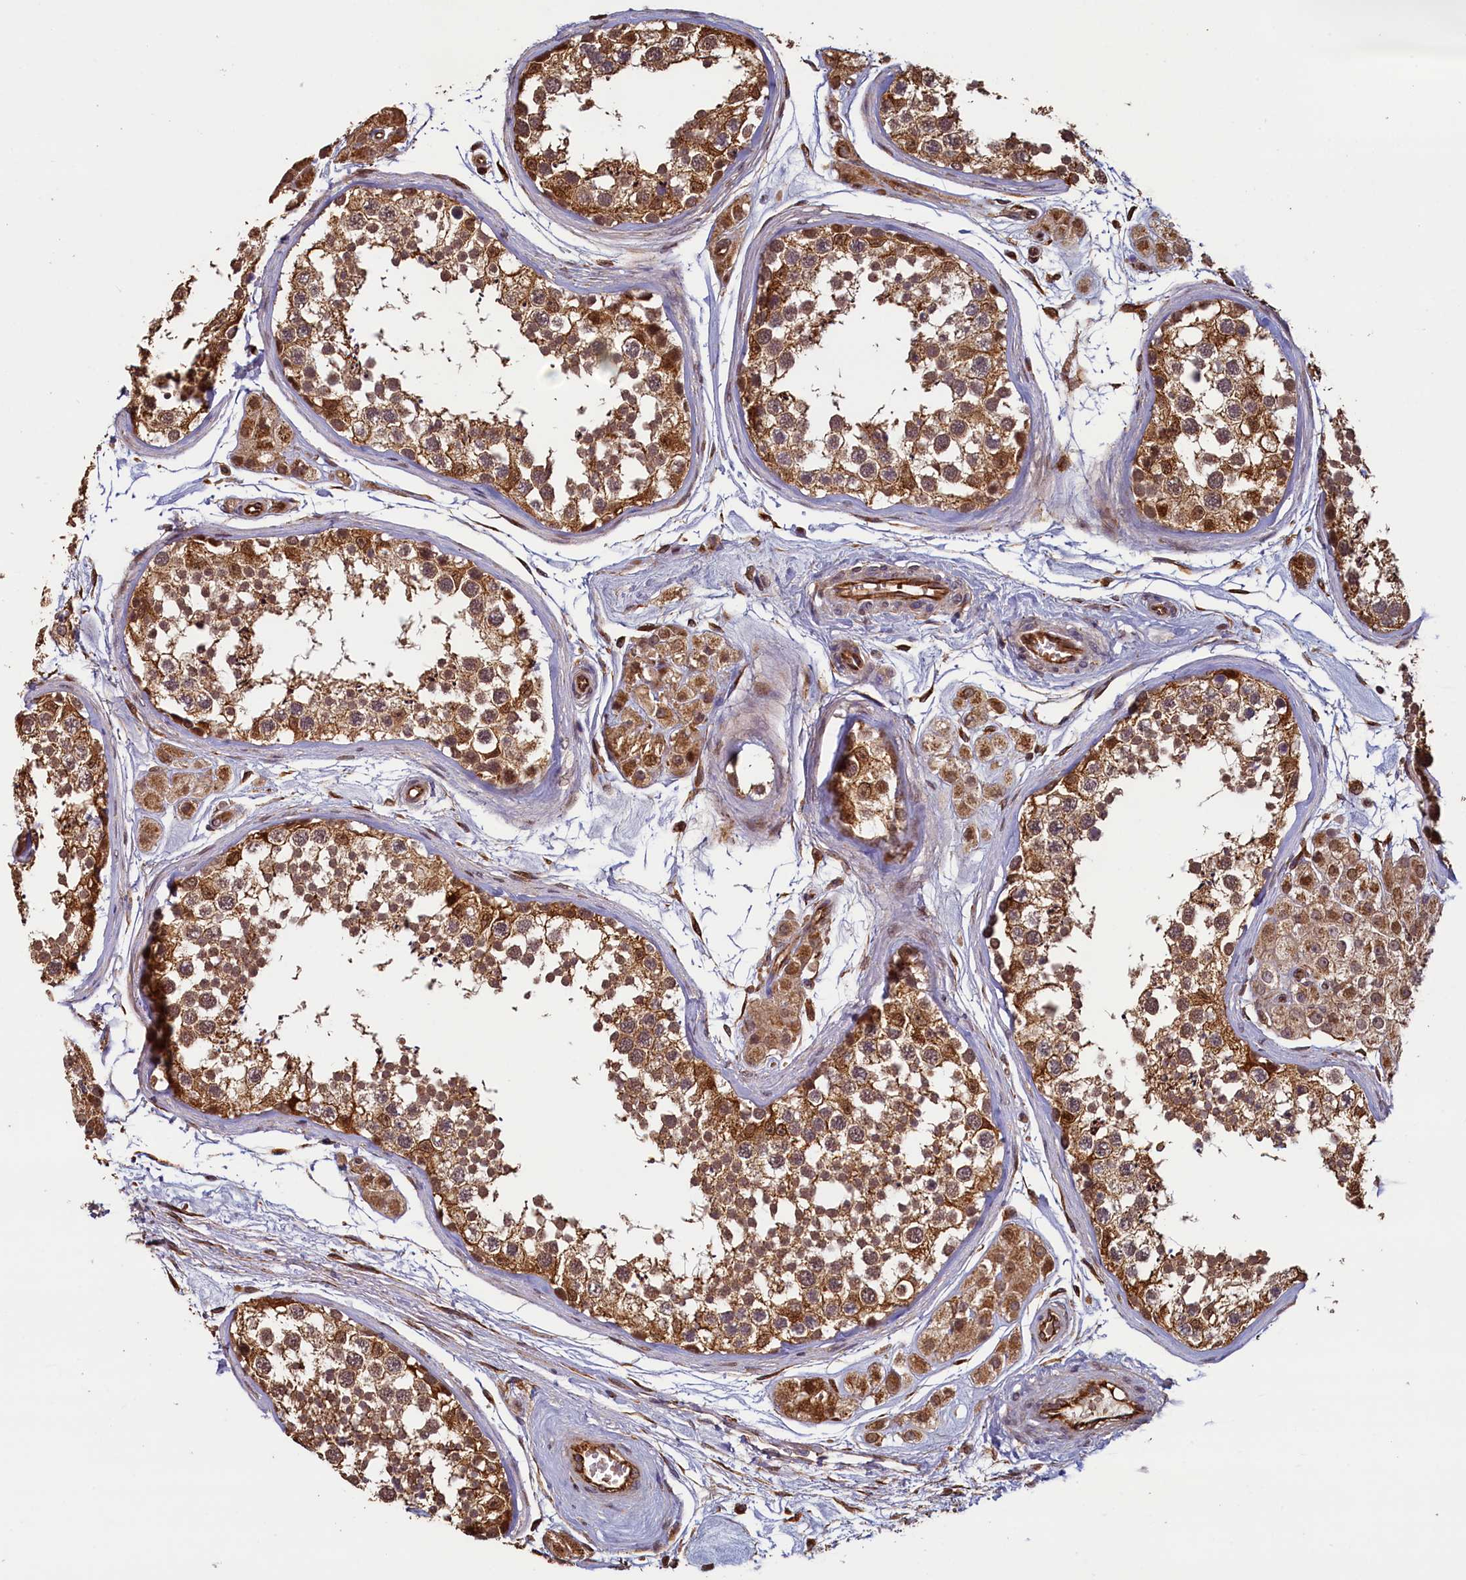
{"staining": {"intensity": "moderate", "quantity": ">75%", "location": "cytoplasmic/membranous"}, "tissue": "testis", "cell_type": "Cells in seminiferous ducts", "image_type": "normal", "snomed": [{"axis": "morphology", "description": "Normal tissue, NOS"}, {"axis": "topography", "description": "Testis"}], "caption": "A histopathology image of human testis stained for a protein exhibits moderate cytoplasmic/membranous brown staining in cells in seminiferous ducts.", "gene": "ACSBG1", "patient": {"sex": "male", "age": 56}}